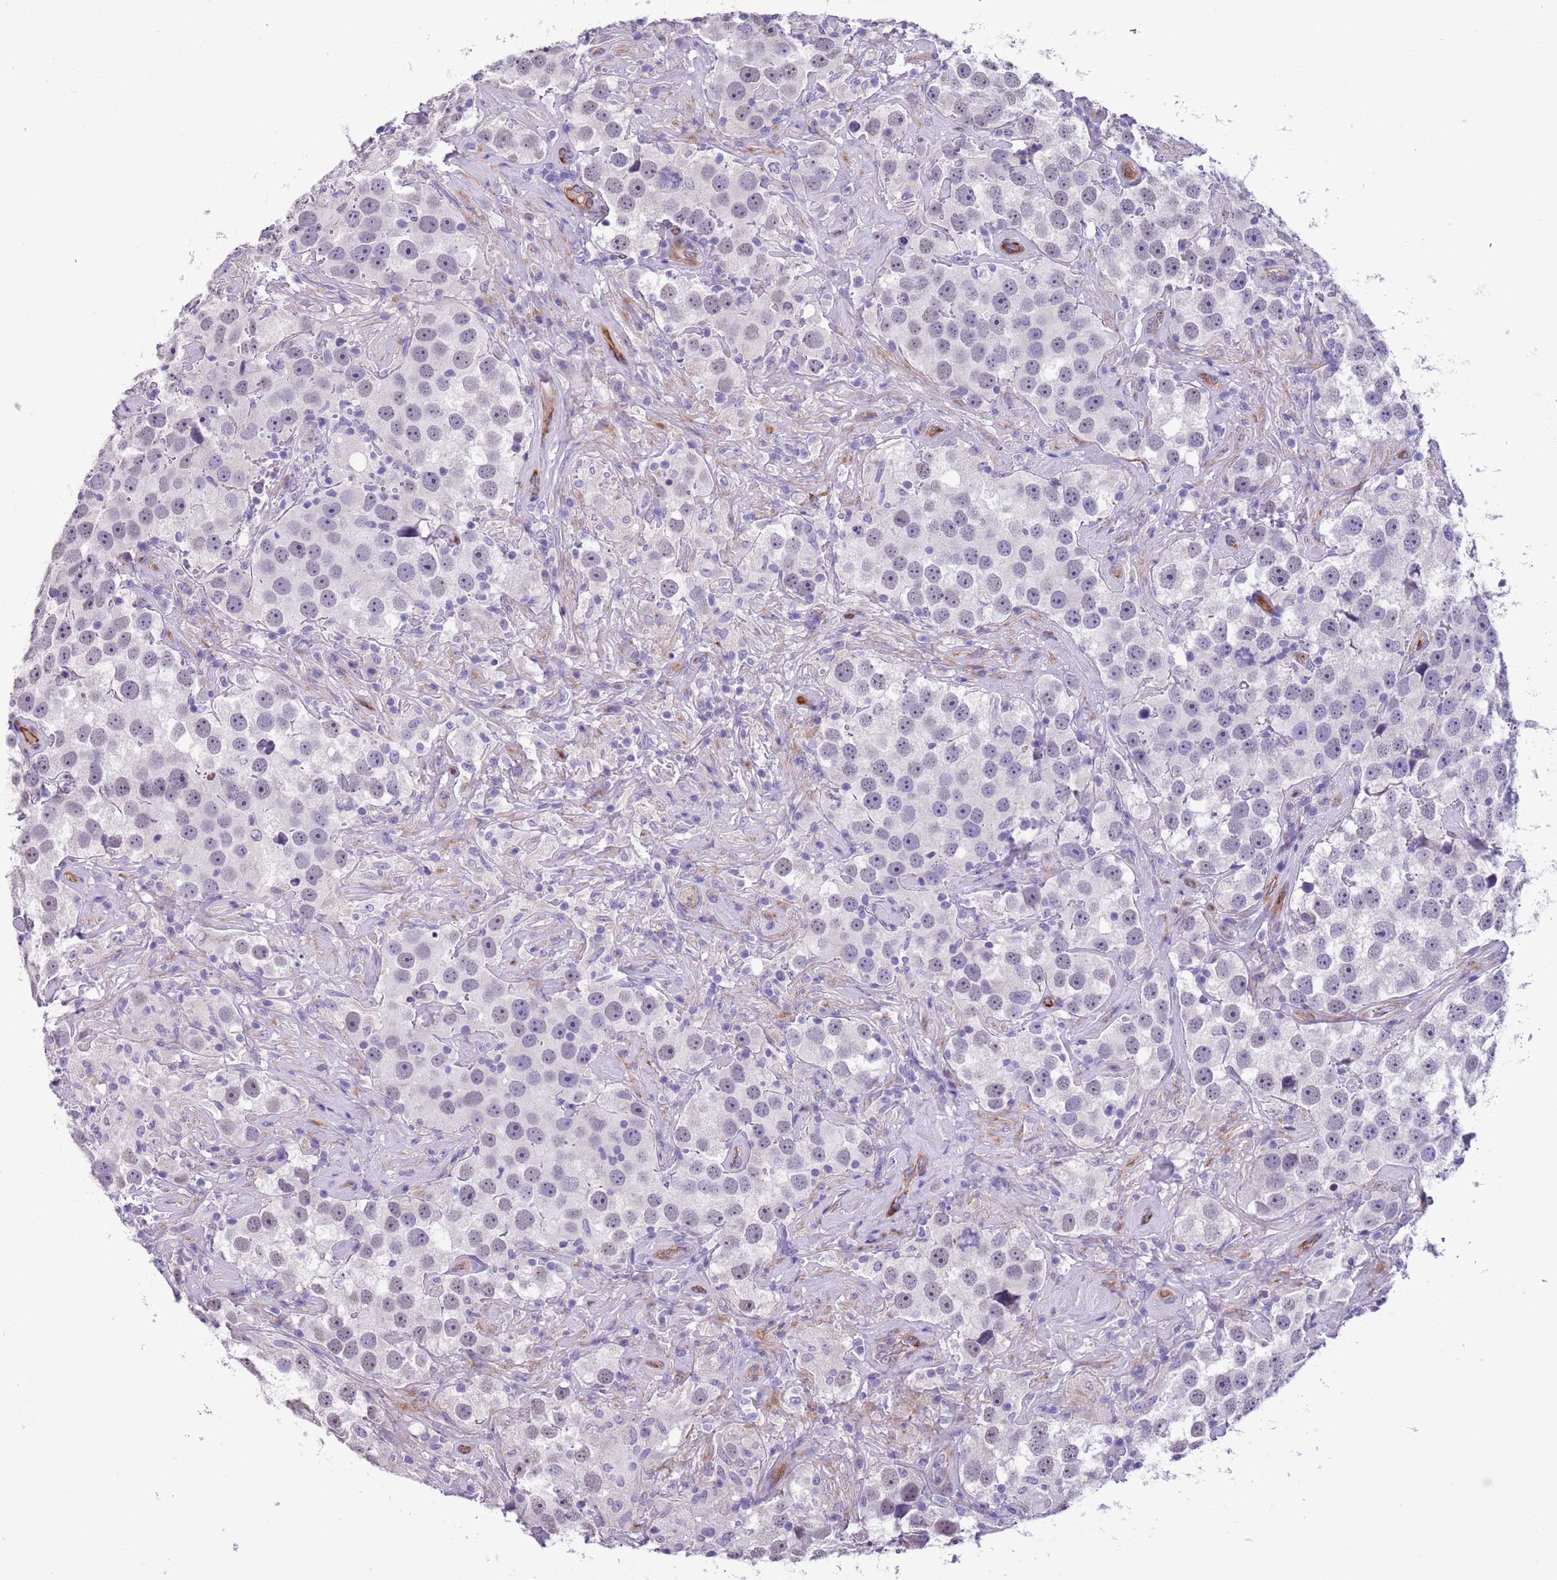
{"staining": {"intensity": "negative", "quantity": "none", "location": "none"}, "tissue": "testis cancer", "cell_type": "Tumor cells", "image_type": "cancer", "snomed": [{"axis": "morphology", "description": "Seminoma, NOS"}, {"axis": "topography", "description": "Testis"}], "caption": "Tumor cells are negative for protein expression in human testis seminoma.", "gene": "MRPL32", "patient": {"sex": "male", "age": 49}}